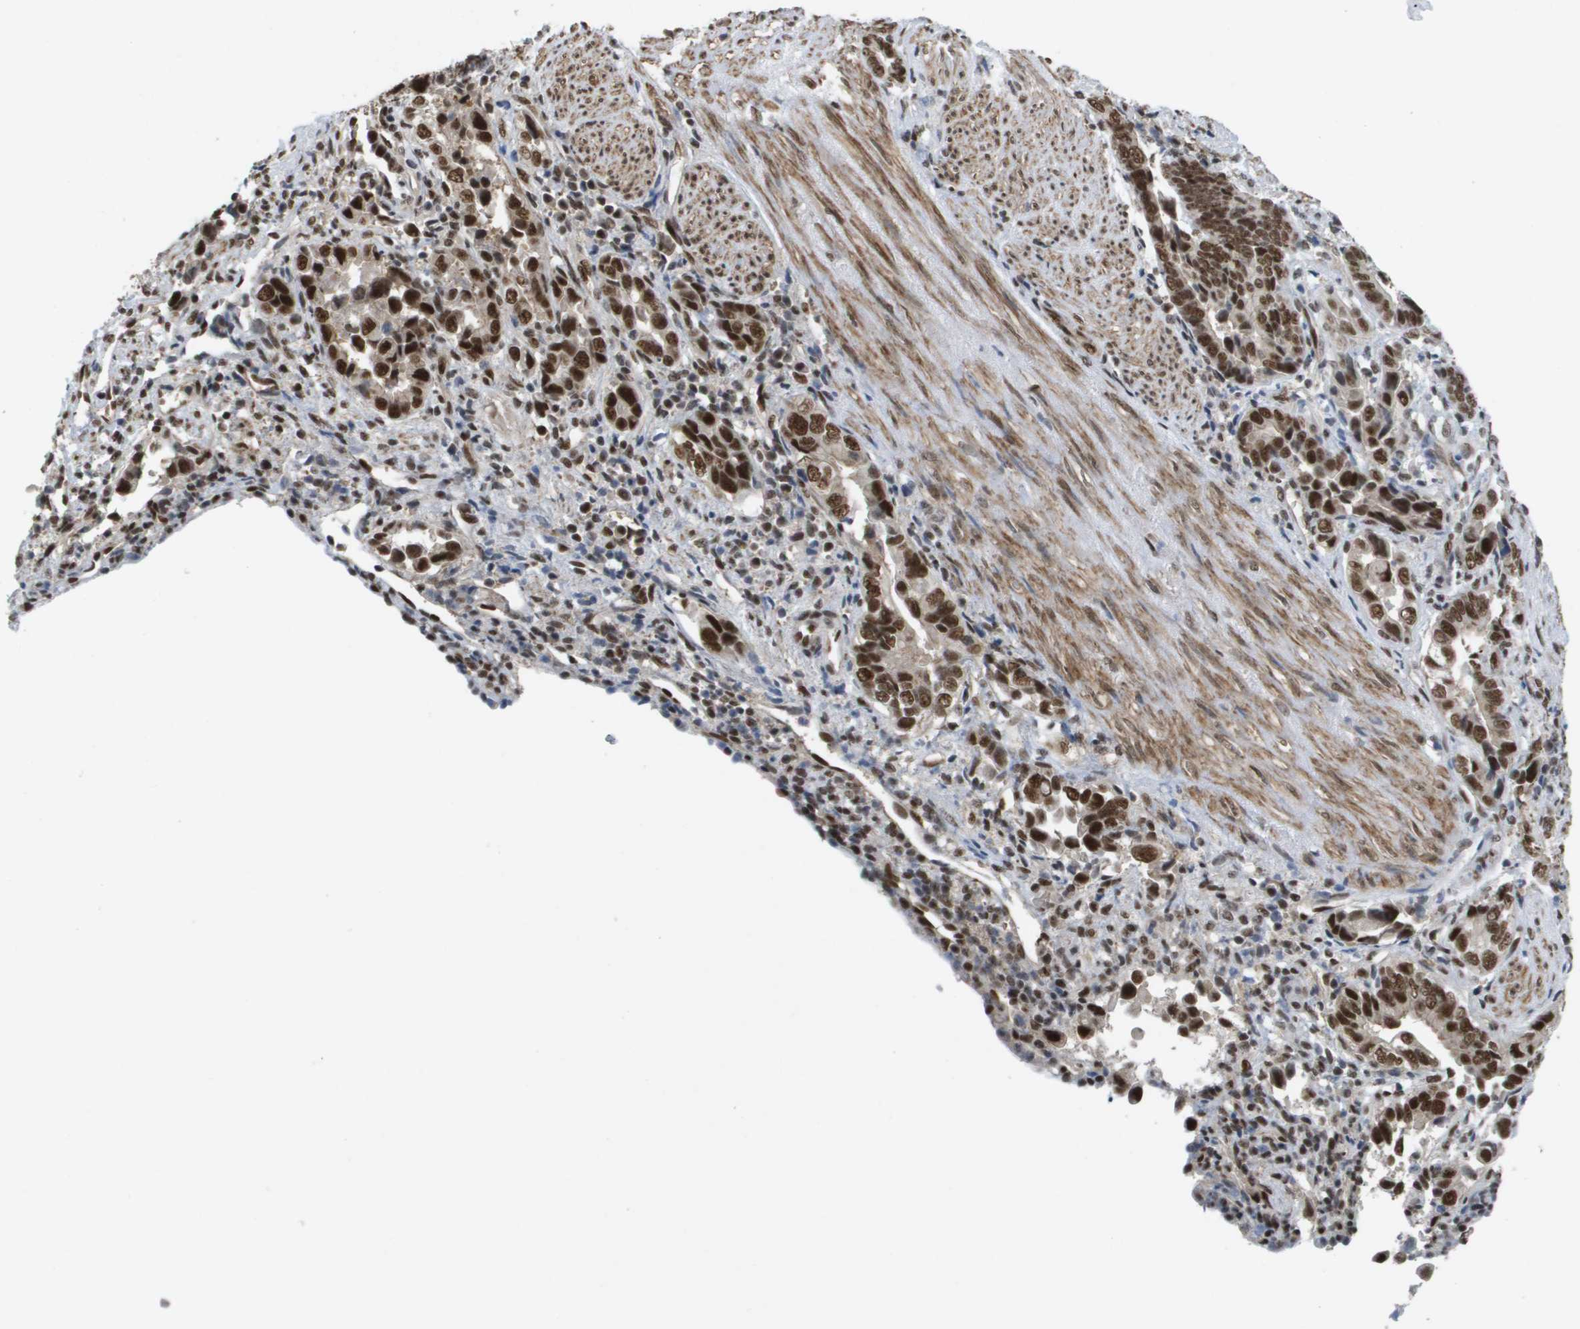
{"staining": {"intensity": "strong", "quantity": ">75%", "location": "nuclear"}, "tissue": "liver cancer", "cell_type": "Tumor cells", "image_type": "cancer", "snomed": [{"axis": "morphology", "description": "Cholangiocarcinoma"}, {"axis": "topography", "description": "Liver"}], "caption": "Human cholangiocarcinoma (liver) stained for a protein (brown) reveals strong nuclear positive staining in approximately >75% of tumor cells.", "gene": "CDT1", "patient": {"sex": "female", "age": 79}}